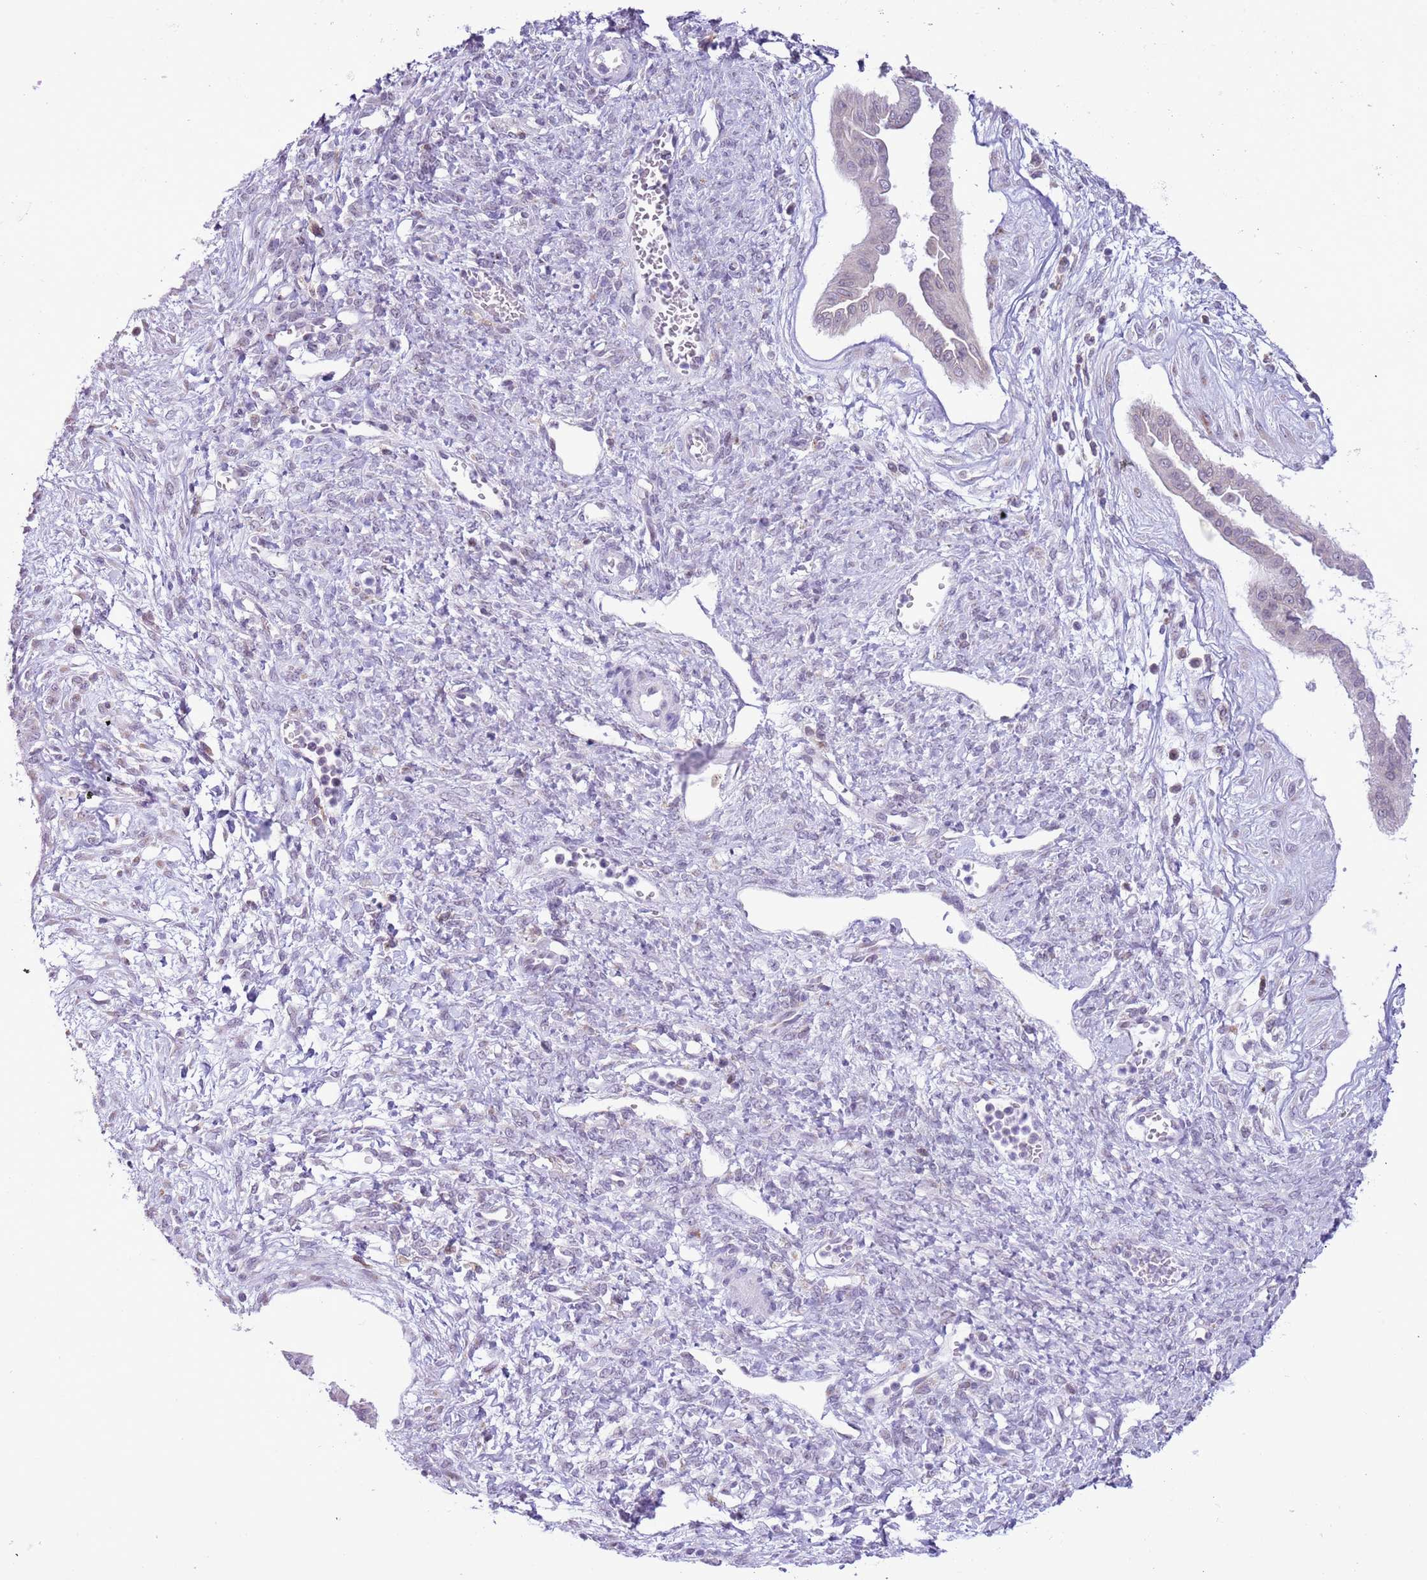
{"staining": {"intensity": "negative", "quantity": "none", "location": "none"}, "tissue": "ovarian cancer", "cell_type": "Tumor cells", "image_type": "cancer", "snomed": [{"axis": "morphology", "description": "Cystadenocarcinoma, mucinous, NOS"}, {"axis": "topography", "description": "Ovary"}], "caption": "A micrograph of ovarian mucinous cystadenocarcinoma stained for a protein displays no brown staining in tumor cells. (DAB (3,3'-diaminobenzidine) immunohistochemistry with hematoxylin counter stain).", "gene": "ZNF576", "patient": {"sex": "female", "age": 73}}